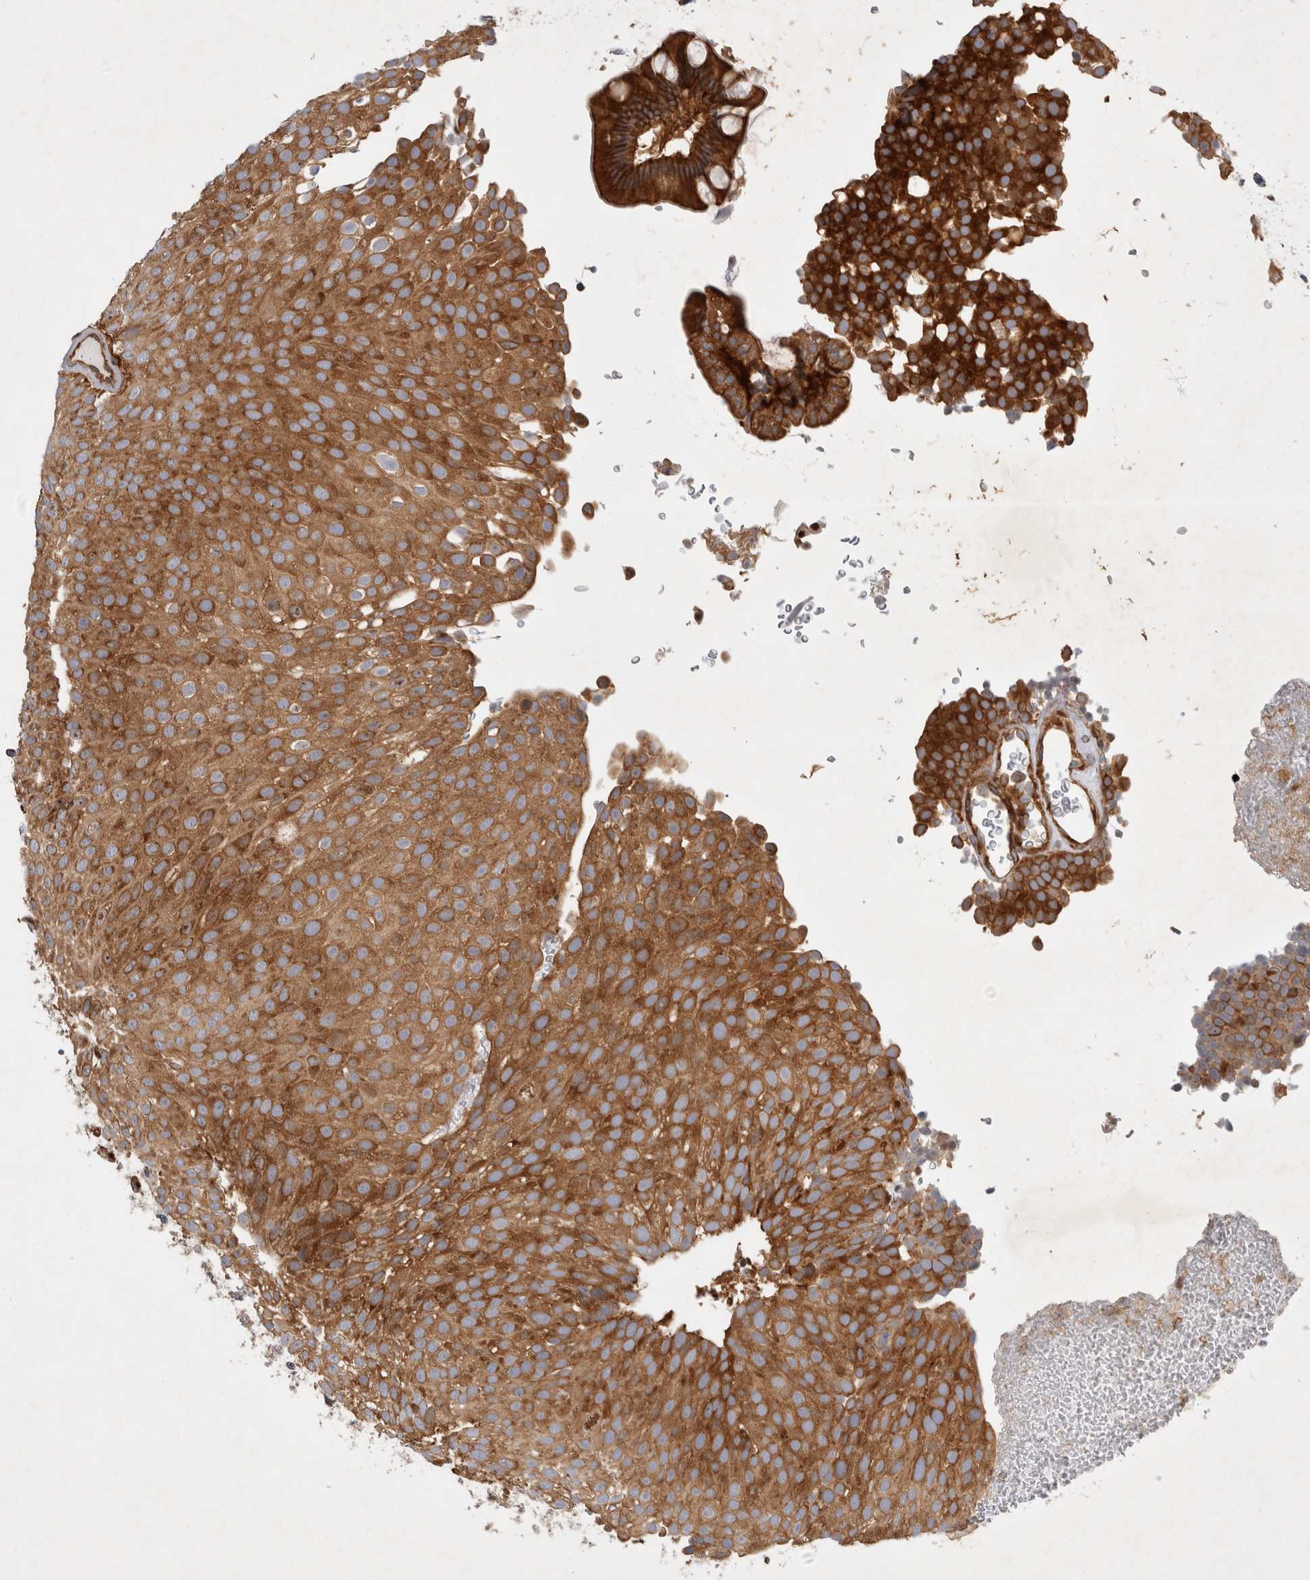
{"staining": {"intensity": "strong", "quantity": ">75%", "location": "cytoplasmic/membranous"}, "tissue": "urothelial cancer", "cell_type": "Tumor cells", "image_type": "cancer", "snomed": [{"axis": "morphology", "description": "Urothelial carcinoma, Low grade"}, {"axis": "topography", "description": "Urinary bladder"}], "caption": "A histopathology image of human low-grade urothelial carcinoma stained for a protein demonstrates strong cytoplasmic/membranous brown staining in tumor cells.", "gene": "GPR150", "patient": {"sex": "male", "age": 78}}